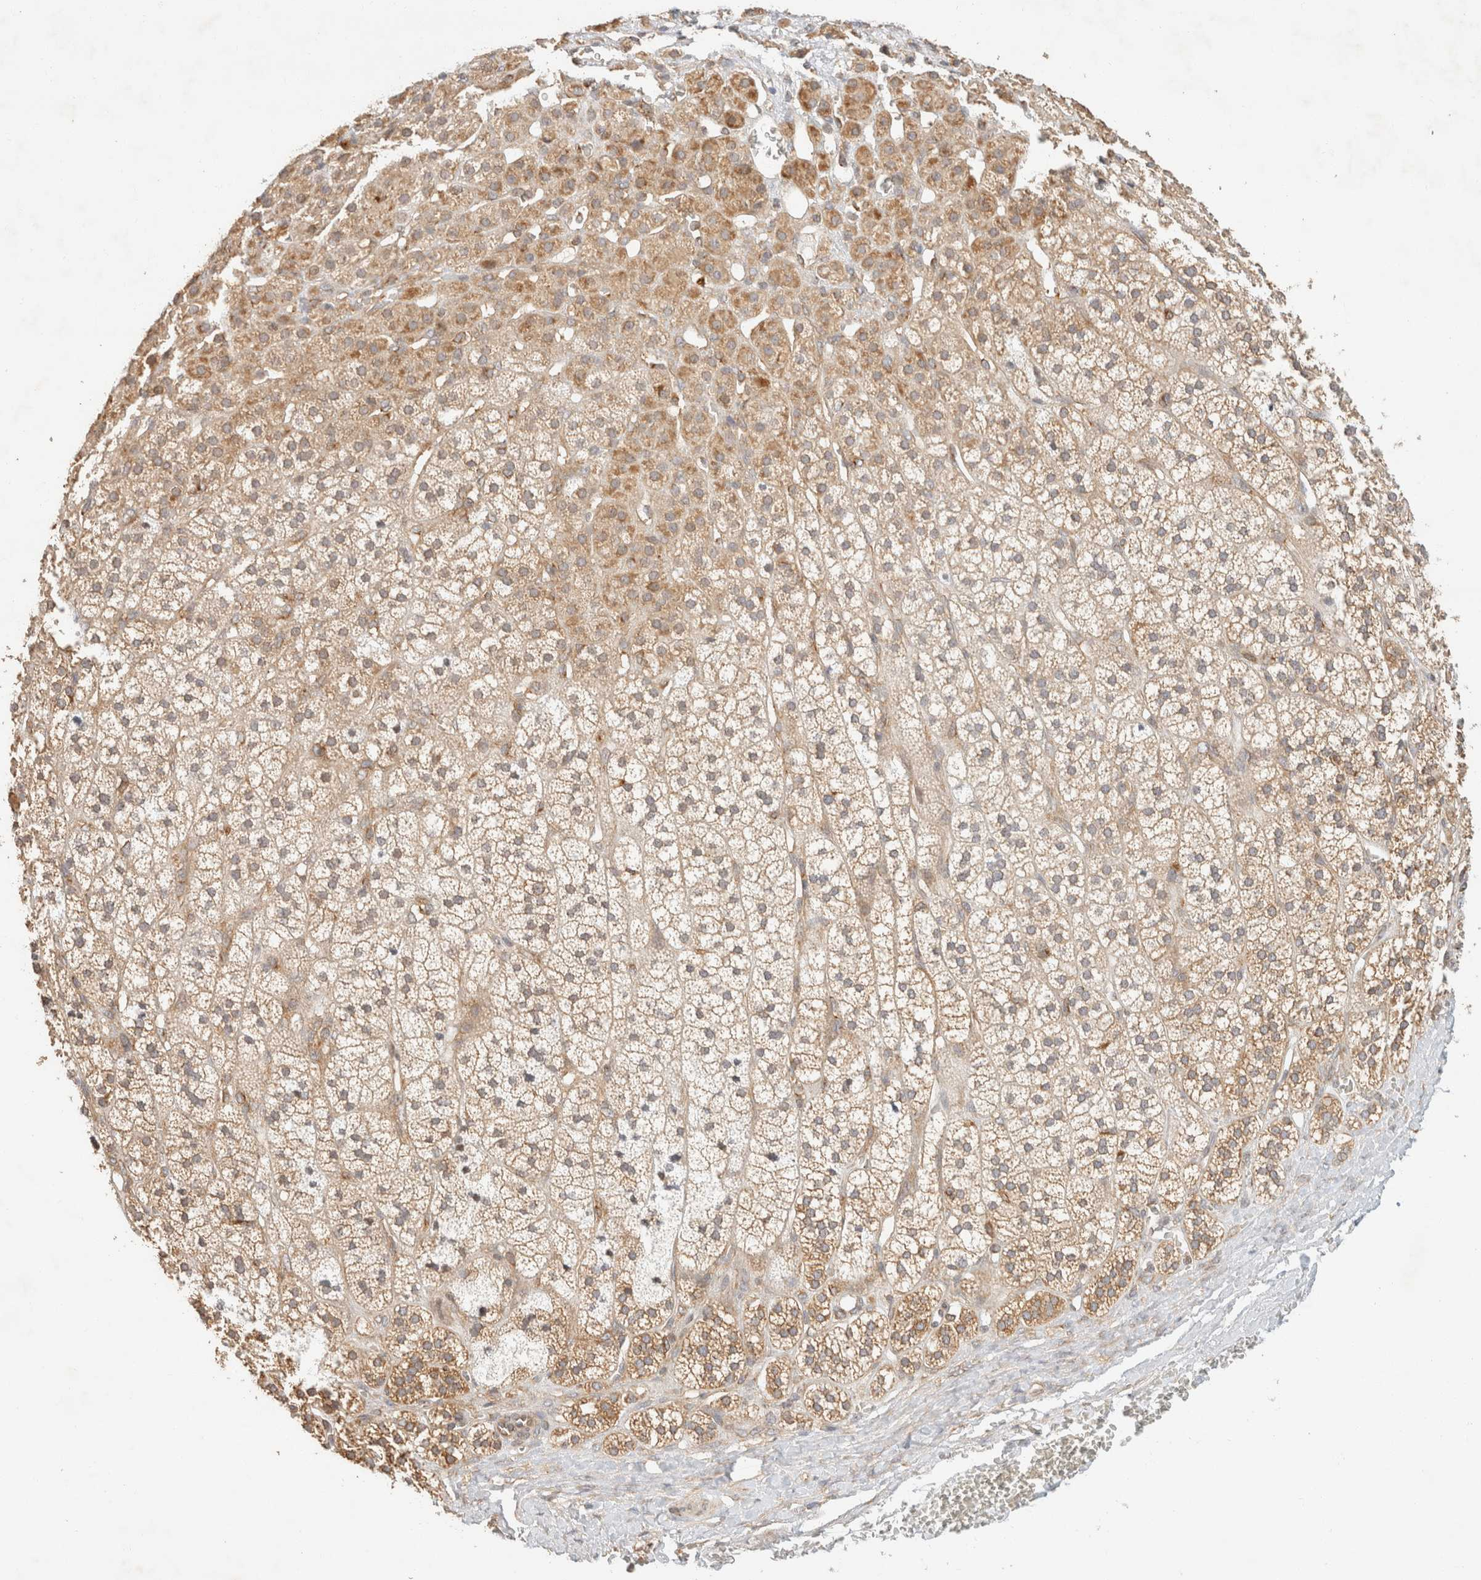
{"staining": {"intensity": "moderate", "quantity": "25%-75%", "location": "cytoplasmic/membranous"}, "tissue": "adrenal gland", "cell_type": "Glandular cells", "image_type": "normal", "snomed": [{"axis": "morphology", "description": "Normal tissue, NOS"}, {"axis": "topography", "description": "Adrenal gland"}], "caption": "Immunohistochemical staining of benign human adrenal gland reveals 25%-75% levels of moderate cytoplasmic/membranous protein staining in about 25%-75% of glandular cells.", "gene": "TACC1", "patient": {"sex": "male", "age": 56}}